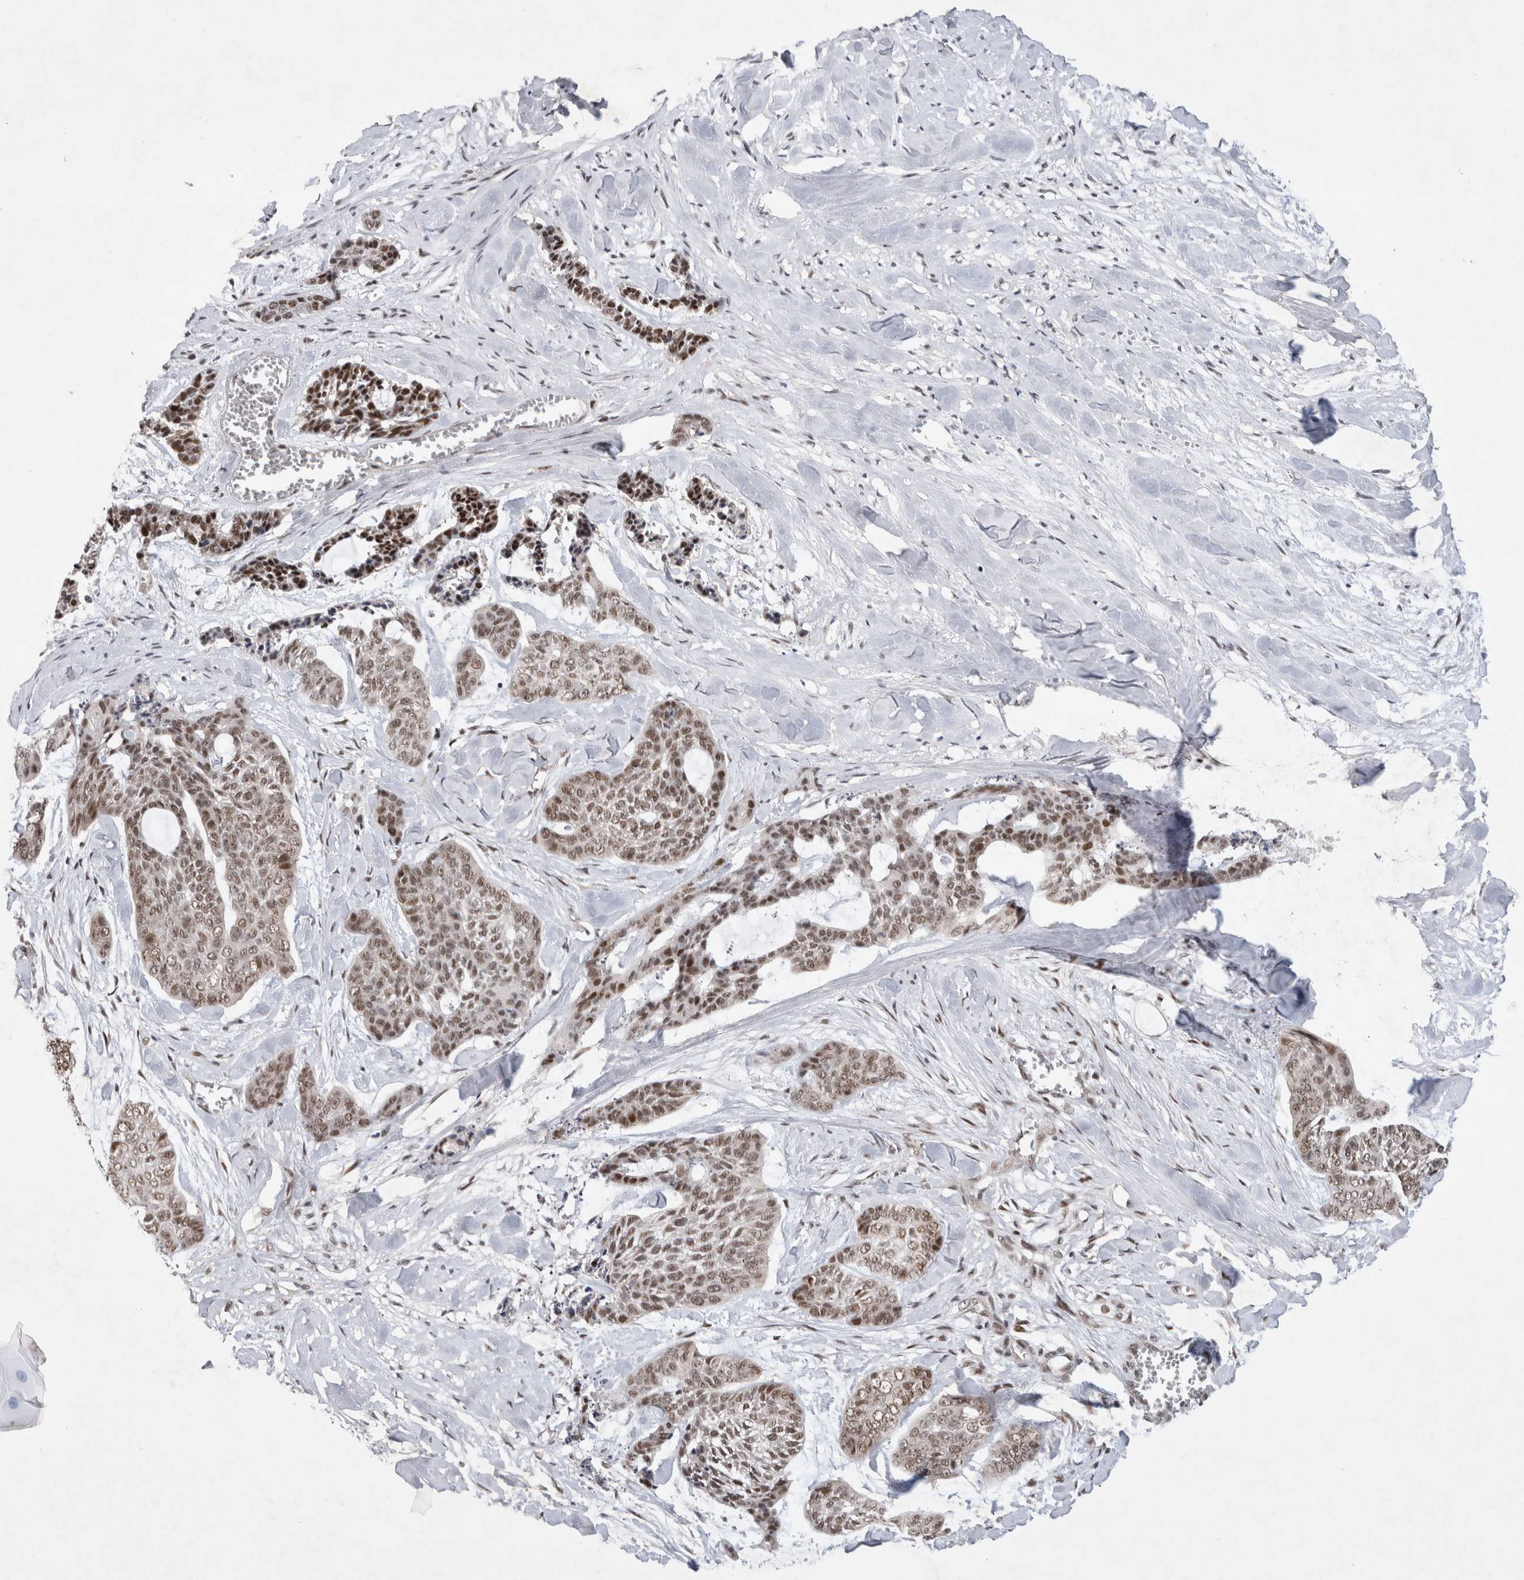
{"staining": {"intensity": "moderate", "quantity": ">75%", "location": "nuclear"}, "tissue": "skin cancer", "cell_type": "Tumor cells", "image_type": "cancer", "snomed": [{"axis": "morphology", "description": "Basal cell carcinoma"}, {"axis": "topography", "description": "Skin"}], "caption": "A brown stain highlights moderate nuclear staining of a protein in human skin basal cell carcinoma tumor cells.", "gene": "HESX1", "patient": {"sex": "female", "age": 64}}